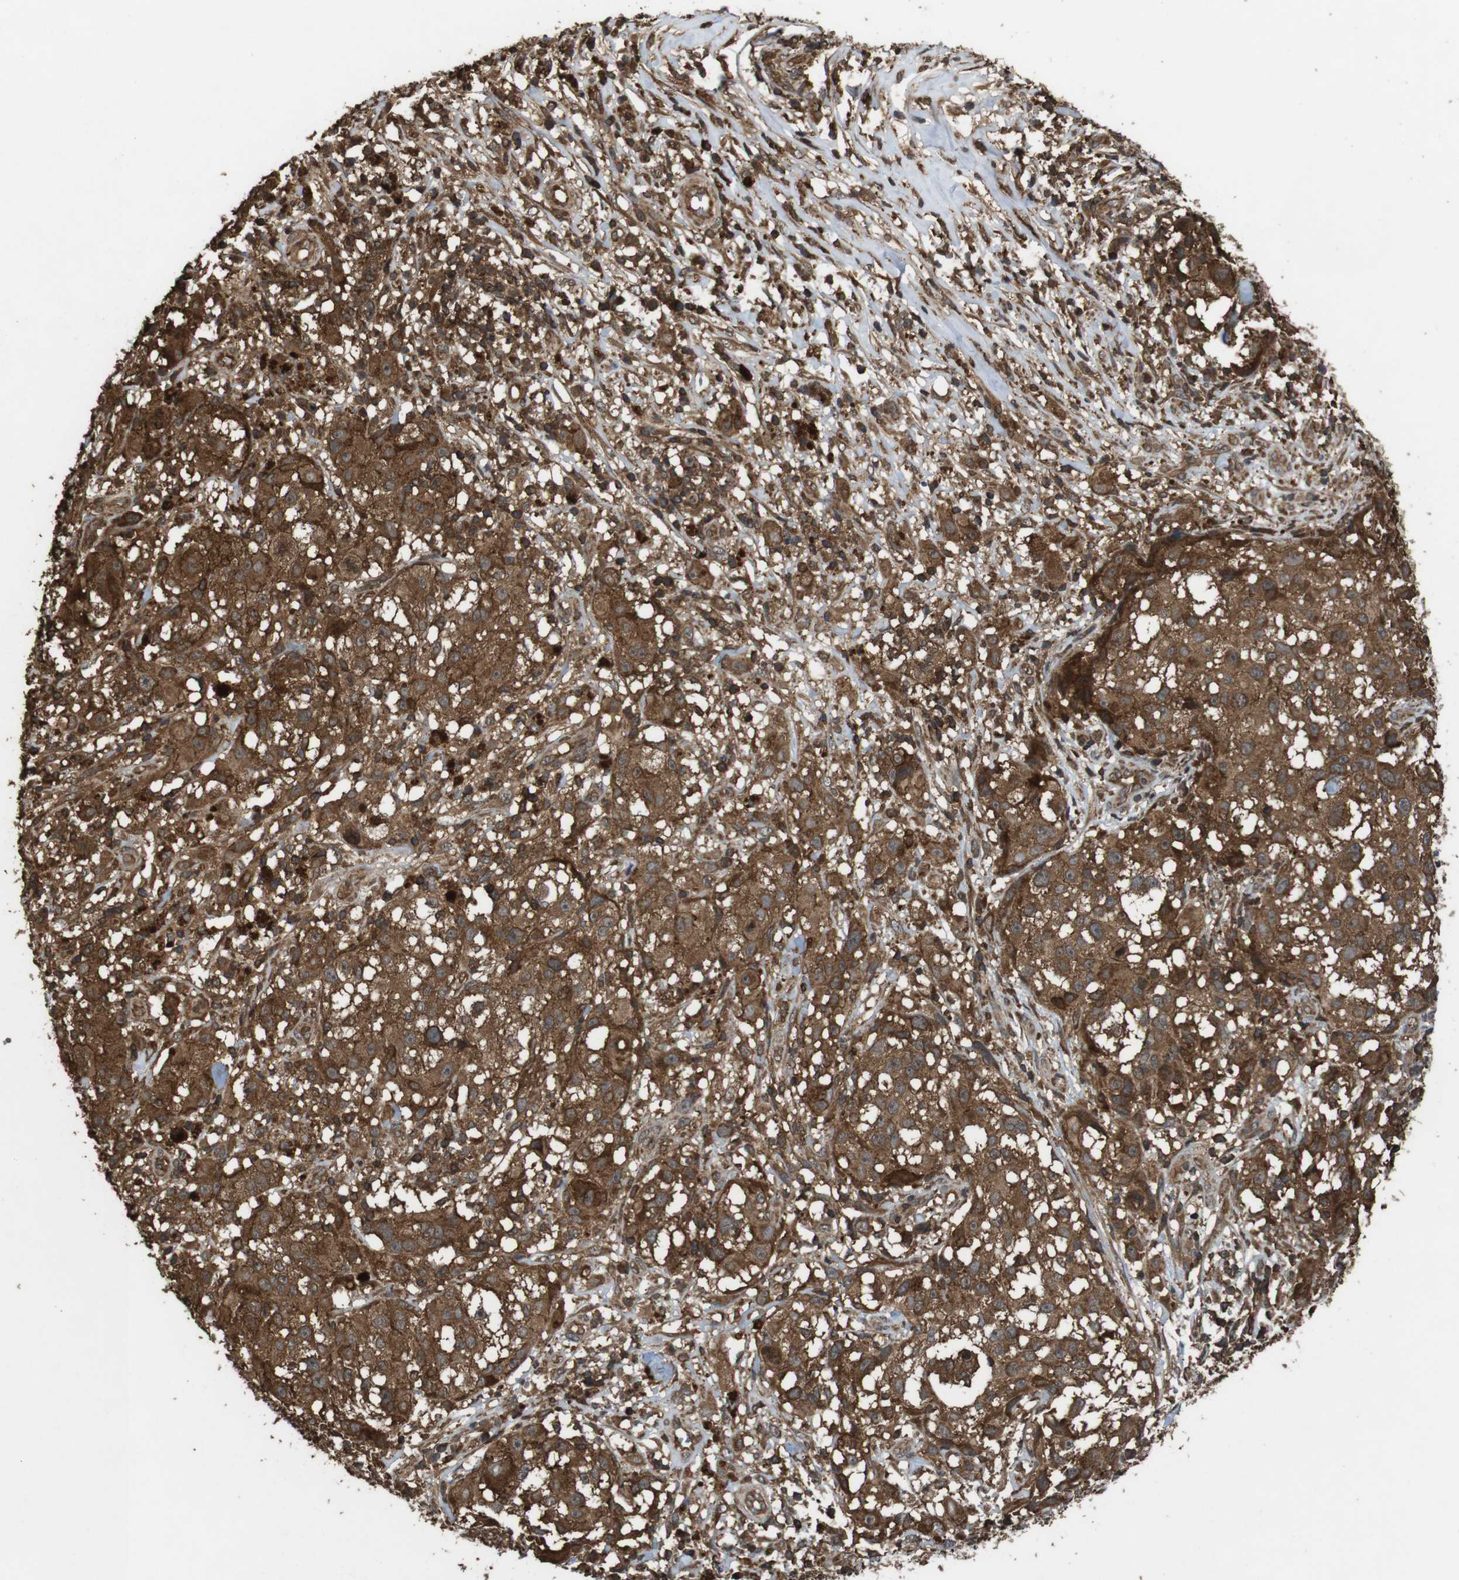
{"staining": {"intensity": "strong", "quantity": ">75%", "location": "cytoplasmic/membranous"}, "tissue": "melanoma", "cell_type": "Tumor cells", "image_type": "cancer", "snomed": [{"axis": "morphology", "description": "Necrosis, NOS"}, {"axis": "morphology", "description": "Malignant melanoma, NOS"}, {"axis": "topography", "description": "Skin"}], "caption": "A high-resolution histopathology image shows immunohistochemistry staining of melanoma, which exhibits strong cytoplasmic/membranous staining in approximately >75% of tumor cells.", "gene": "BAG4", "patient": {"sex": "female", "age": 87}}